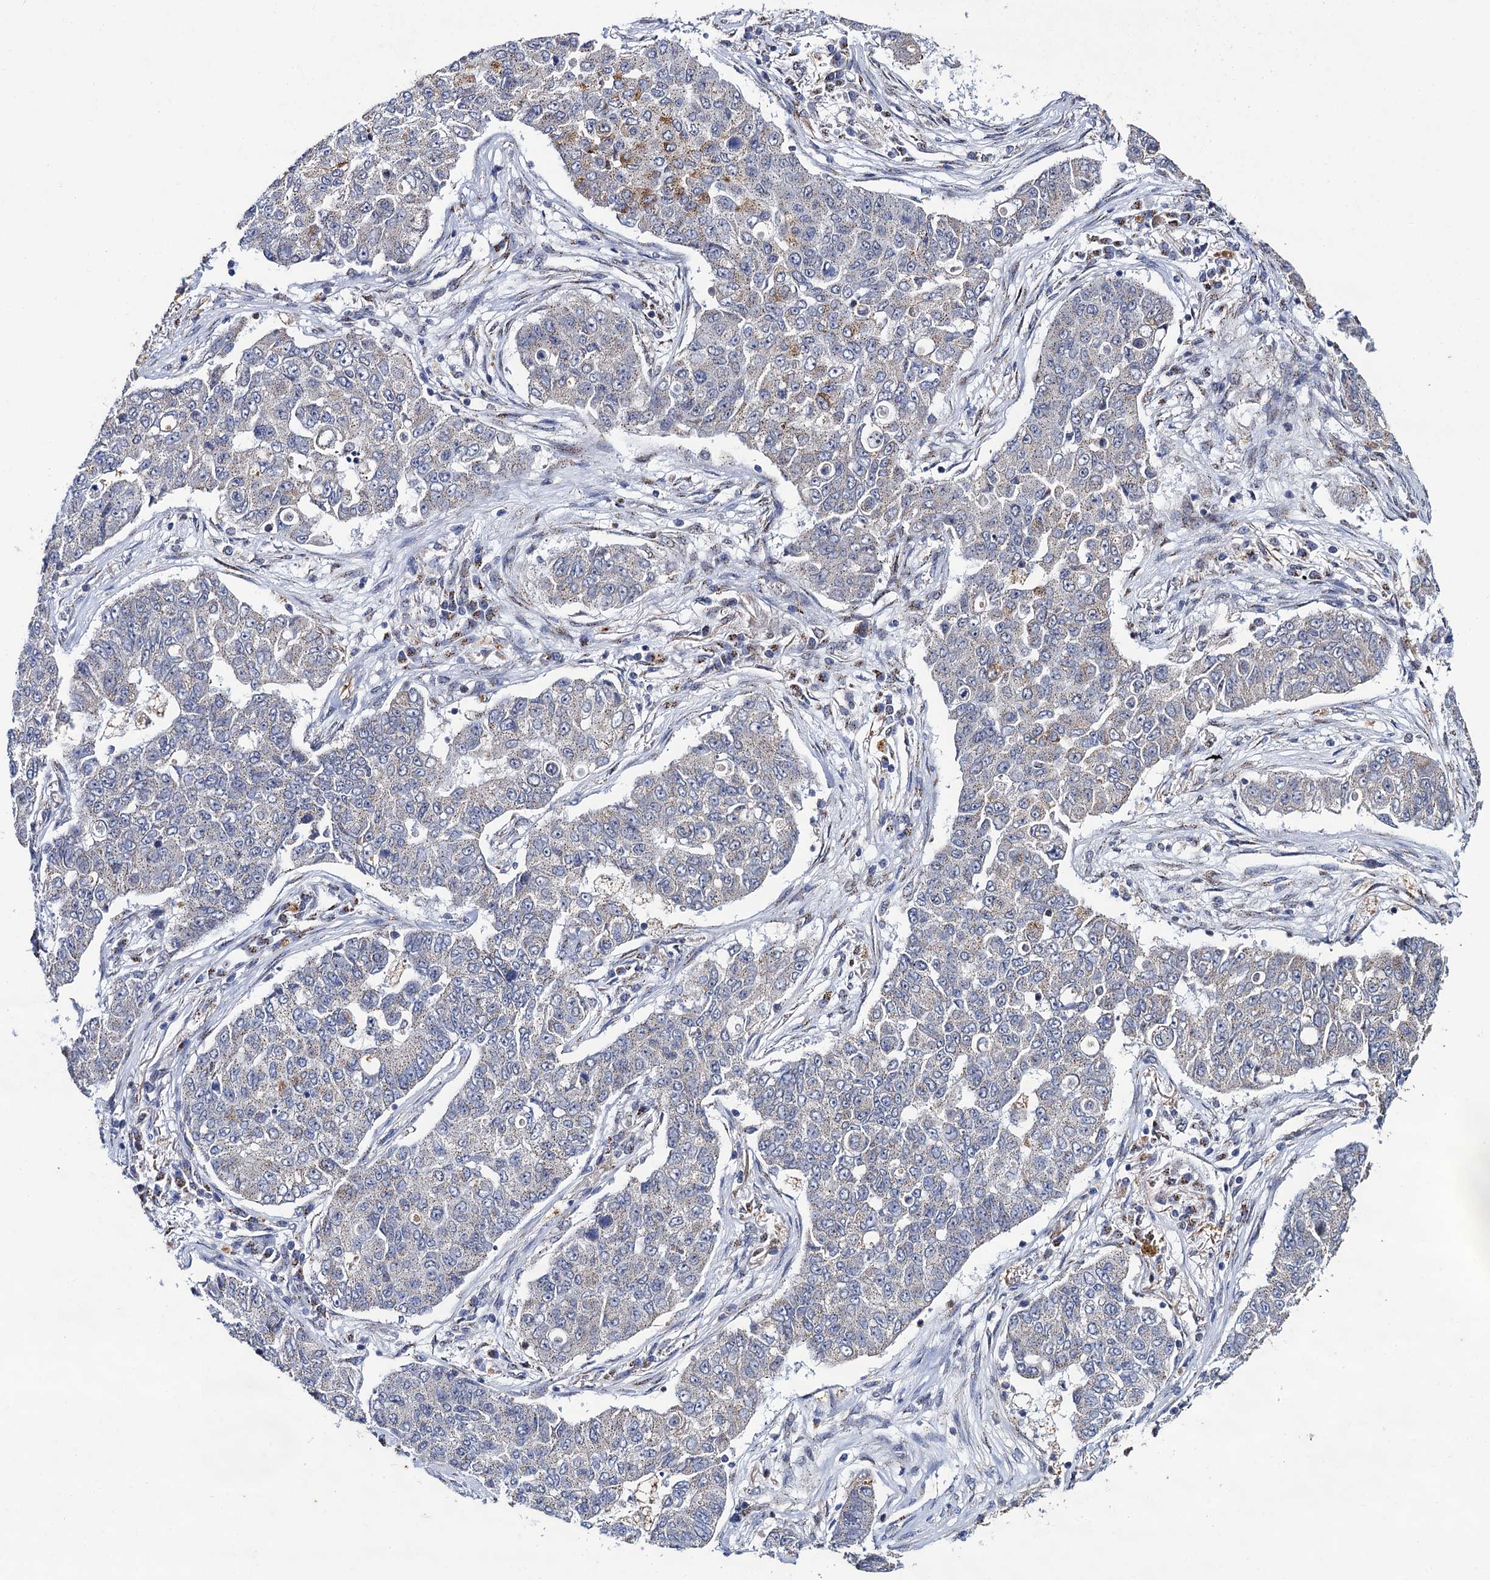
{"staining": {"intensity": "weak", "quantity": "<25%", "location": "cytoplasmic/membranous"}, "tissue": "lung cancer", "cell_type": "Tumor cells", "image_type": "cancer", "snomed": [{"axis": "morphology", "description": "Squamous cell carcinoma, NOS"}, {"axis": "topography", "description": "Lung"}], "caption": "Immunohistochemistry image of neoplastic tissue: squamous cell carcinoma (lung) stained with DAB (3,3'-diaminobenzidine) demonstrates no significant protein positivity in tumor cells. (Brightfield microscopy of DAB (3,3'-diaminobenzidine) IHC at high magnification).", "gene": "THAP2", "patient": {"sex": "male", "age": 74}}